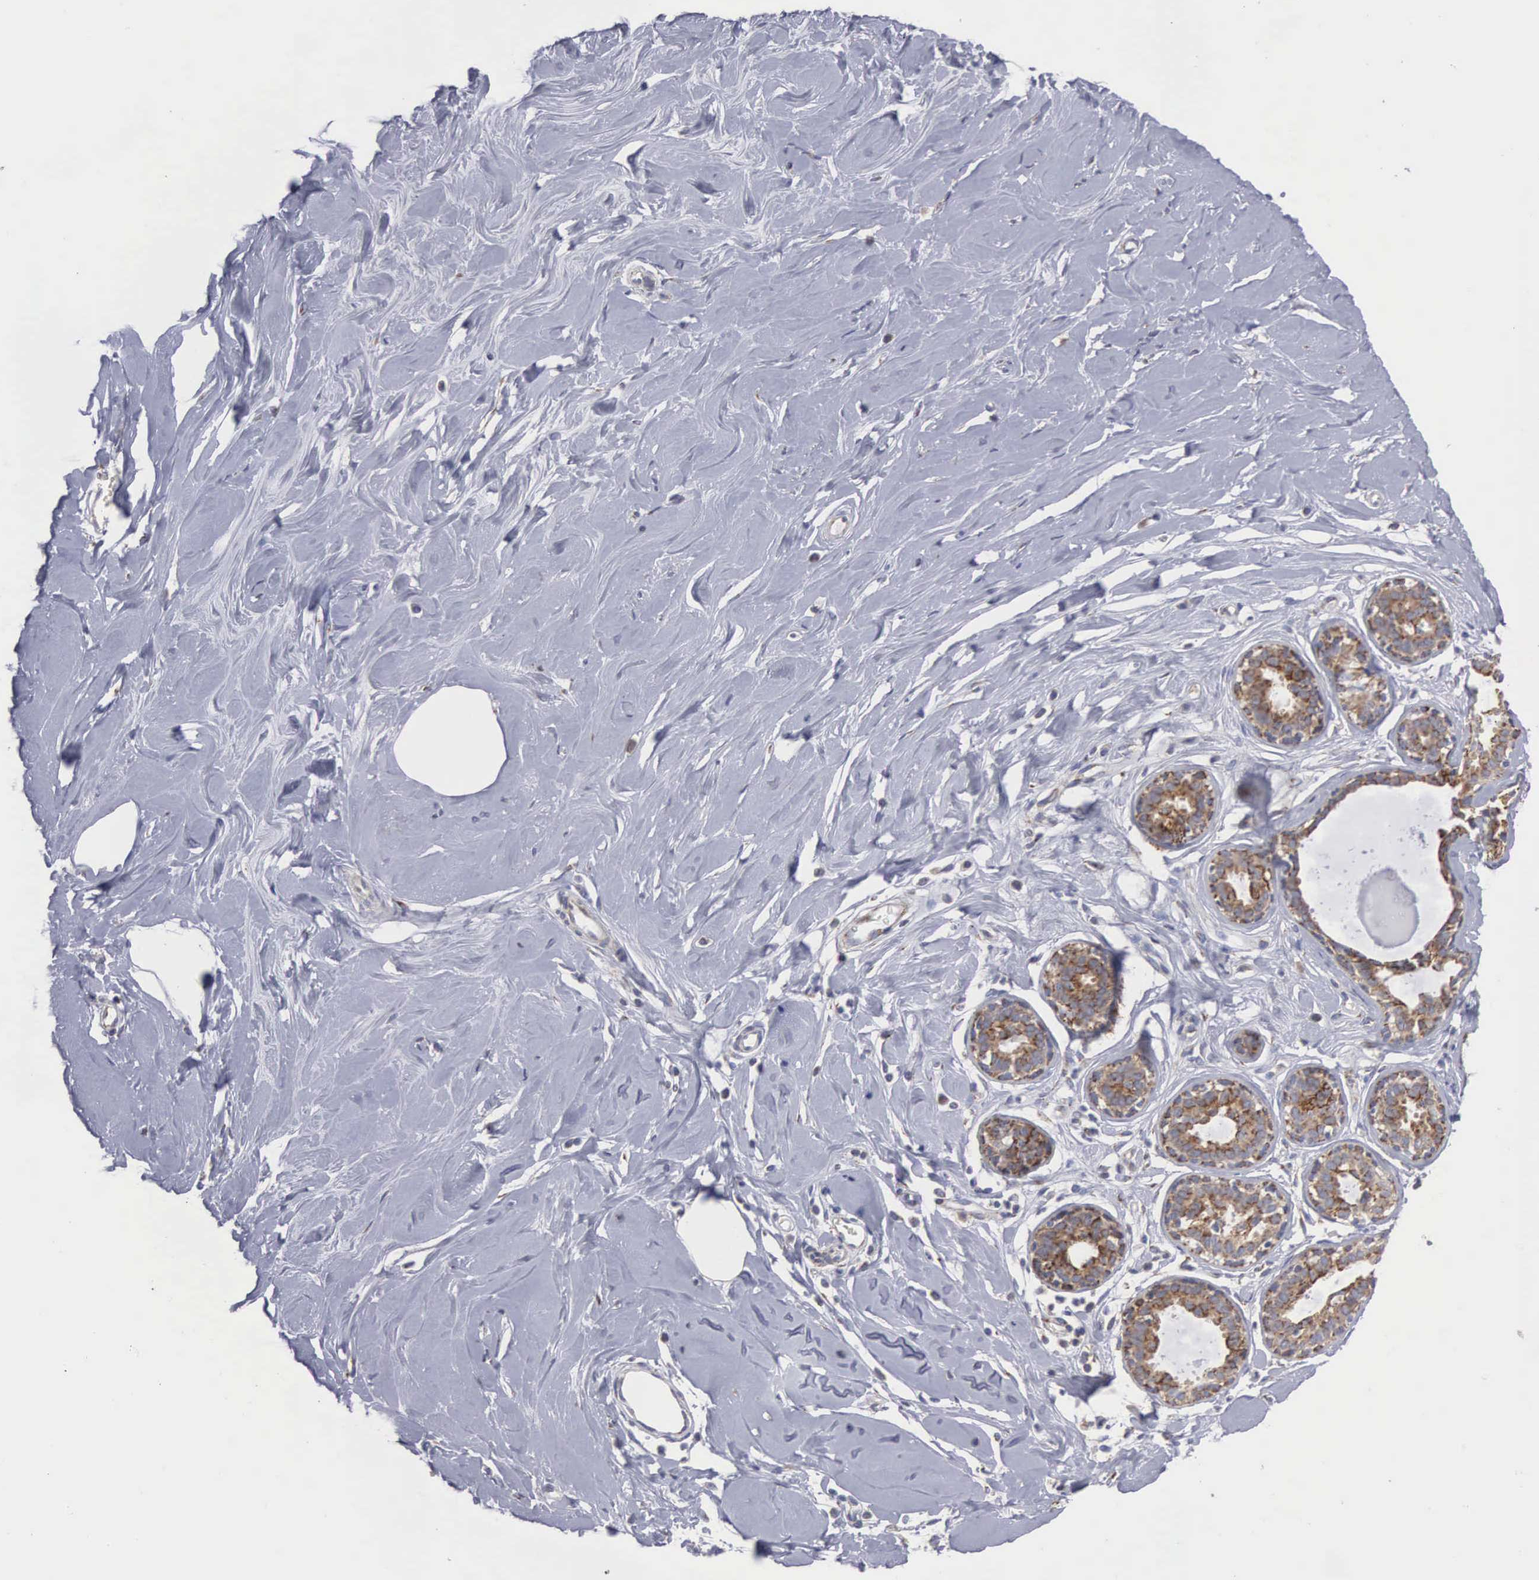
{"staining": {"intensity": "negative", "quantity": "none", "location": "none"}, "tissue": "breast", "cell_type": "Adipocytes", "image_type": "normal", "snomed": [{"axis": "morphology", "description": "Normal tissue, NOS"}, {"axis": "topography", "description": "Breast"}], "caption": "Breast stained for a protein using immunohistochemistry (IHC) shows no expression adipocytes.", "gene": "APOOL", "patient": {"sex": "female", "age": 44}}